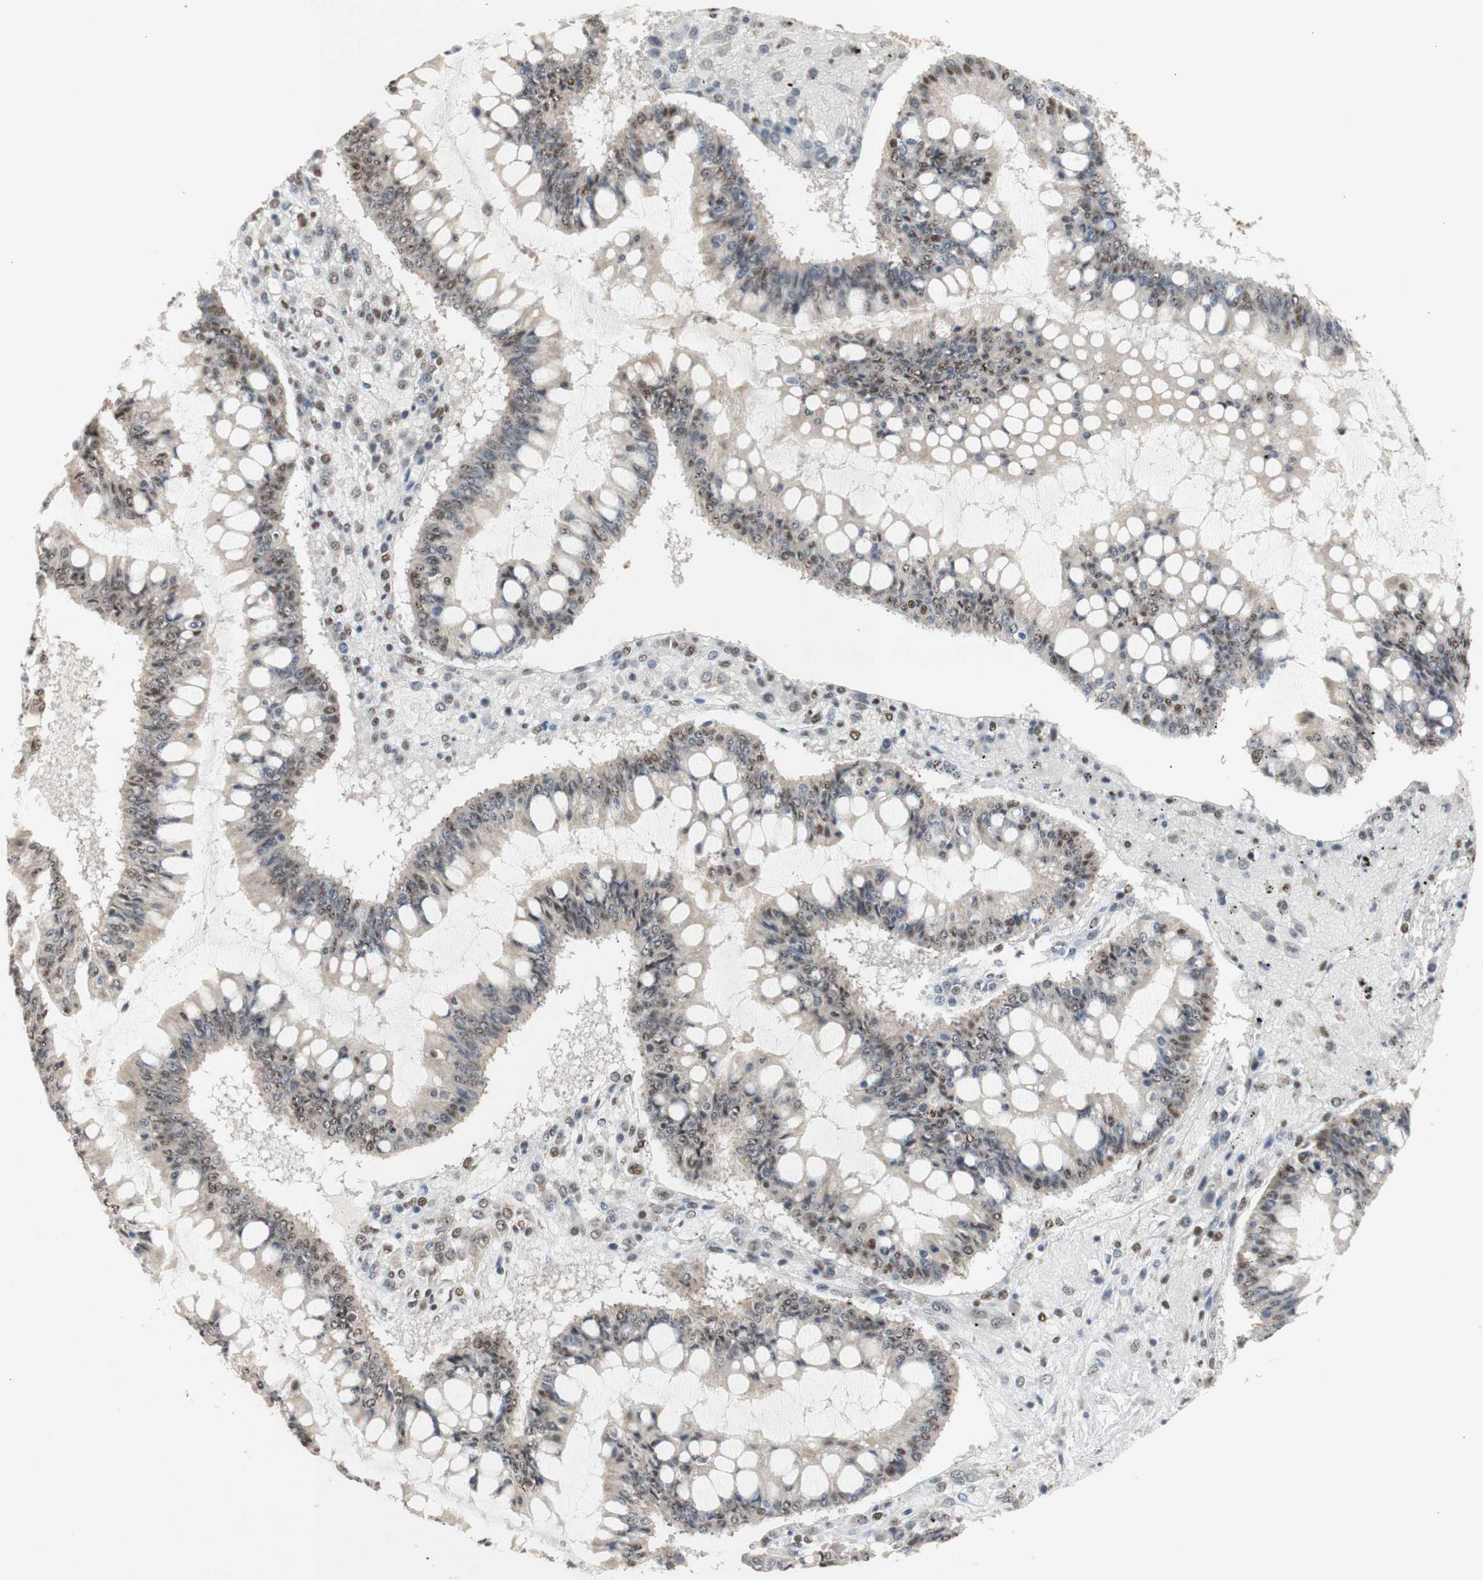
{"staining": {"intensity": "moderate", "quantity": "25%-75%", "location": "nuclear"}, "tissue": "ovarian cancer", "cell_type": "Tumor cells", "image_type": "cancer", "snomed": [{"axis": "morphology", "description": "Cystadenocarcinoma, mucinous, NOS"}, {"axis": "topography", "description": "Ovary"}], "caption": "Ovarian cancer (mucinous cystadenocarcinoma) stained with a protein marker shows moderate staining in tumor cells.", "gene": "SNRPB", "patient": {"sex": "female", "age": 73}}